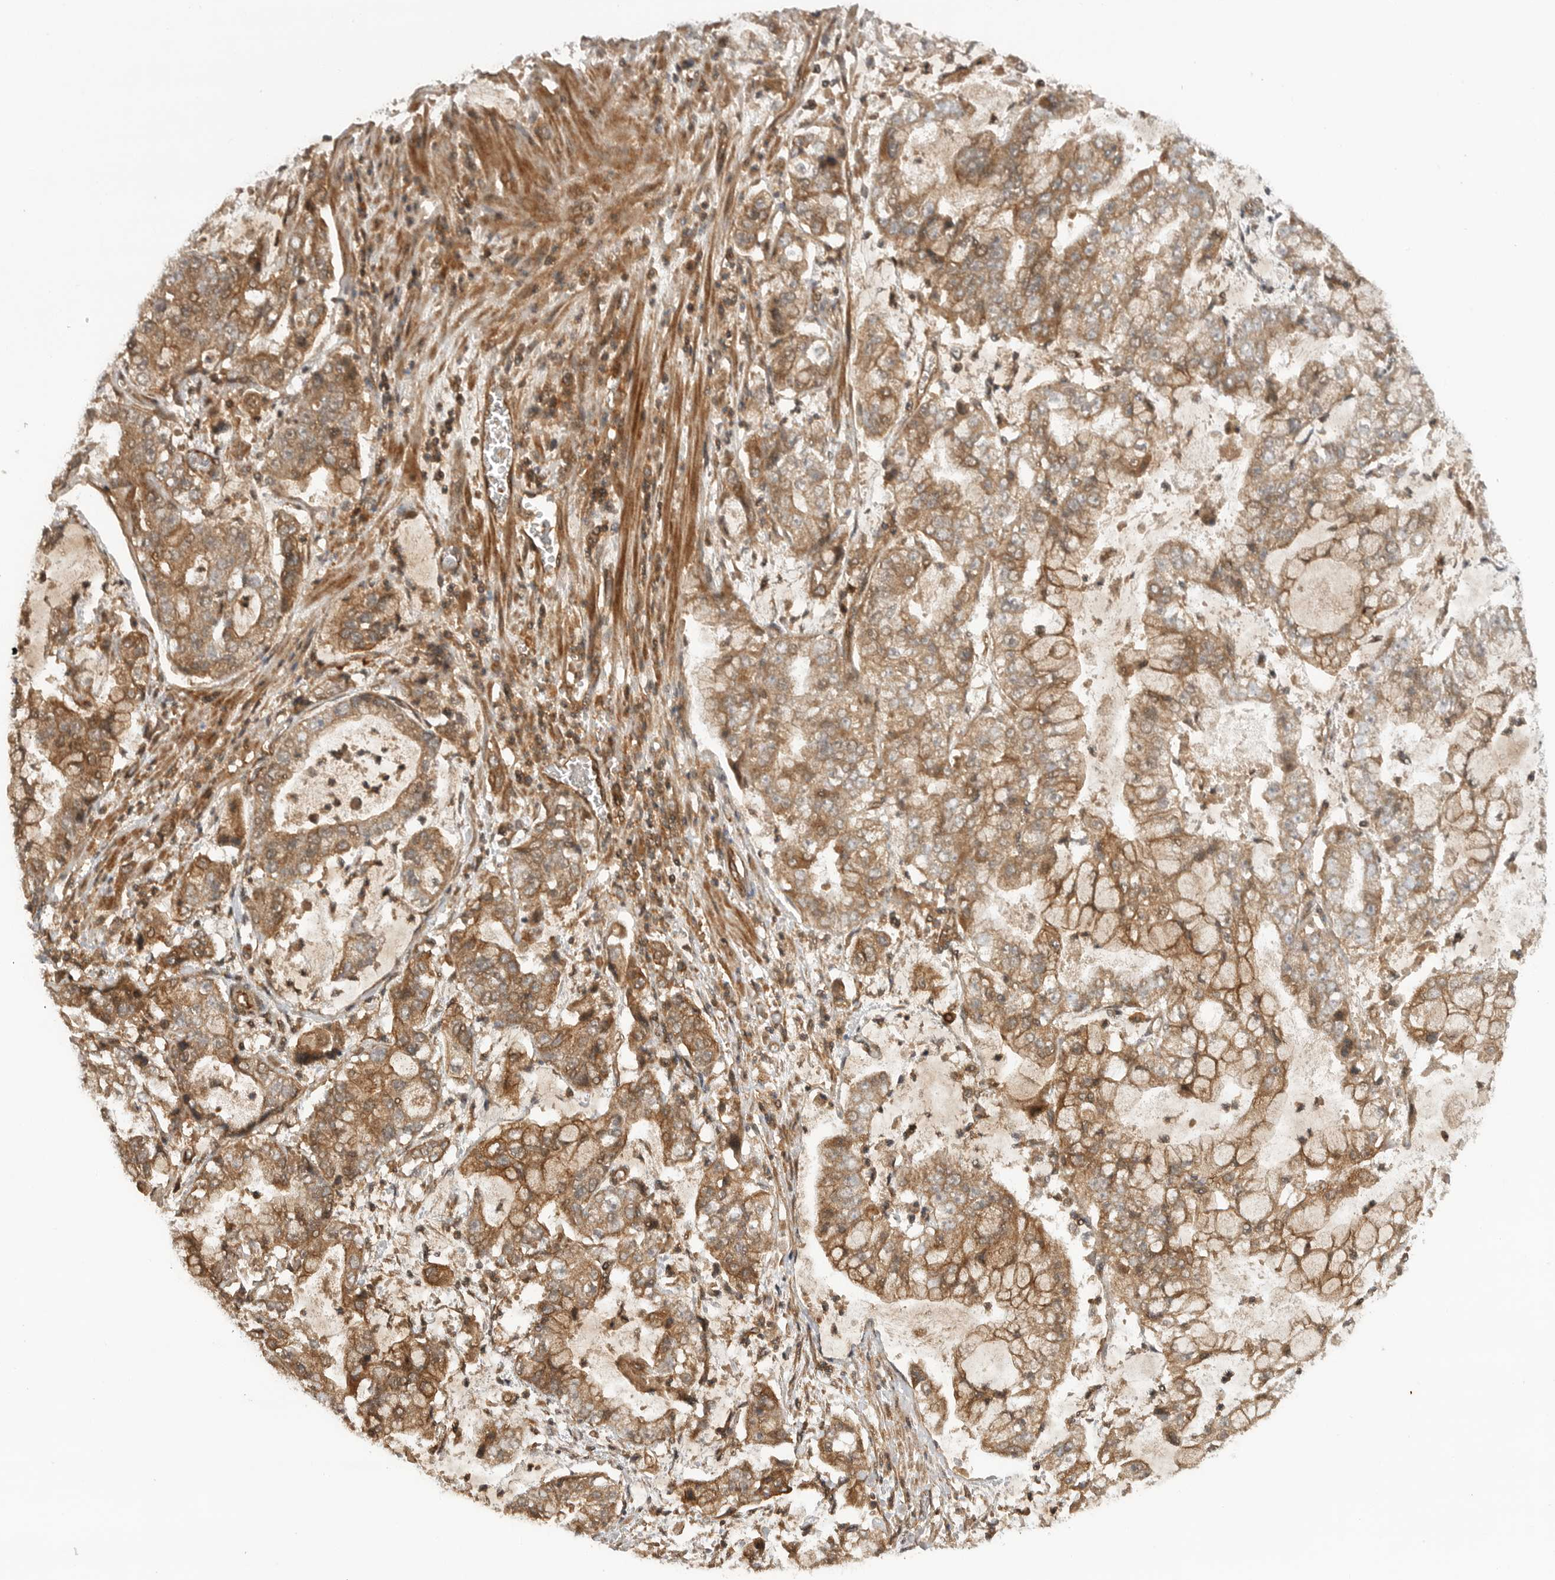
{"staining": {"intensity": "moderate", "quantity": ">75%", "location": "cytoplasmic/membranous"}, "tissue": "stomach cancer", "cell_type": "Tumor cells", "image_type": "cancer", "snomed": [{"axis": "morphology", "description": "Adenocarcinoma, NOS"}, {"axis": "topography", "description": "Stomach"}], "caption": "High-power microscopy captured an immunohistochemistry (IHC) micrograph of stomach adenocarcinoma, revealing moderate cytoplasmic/membranous expression in approximately >75% of tumor cells.", "gene": "PRDX4", "patient": {"sex": "male", "age": 76}}